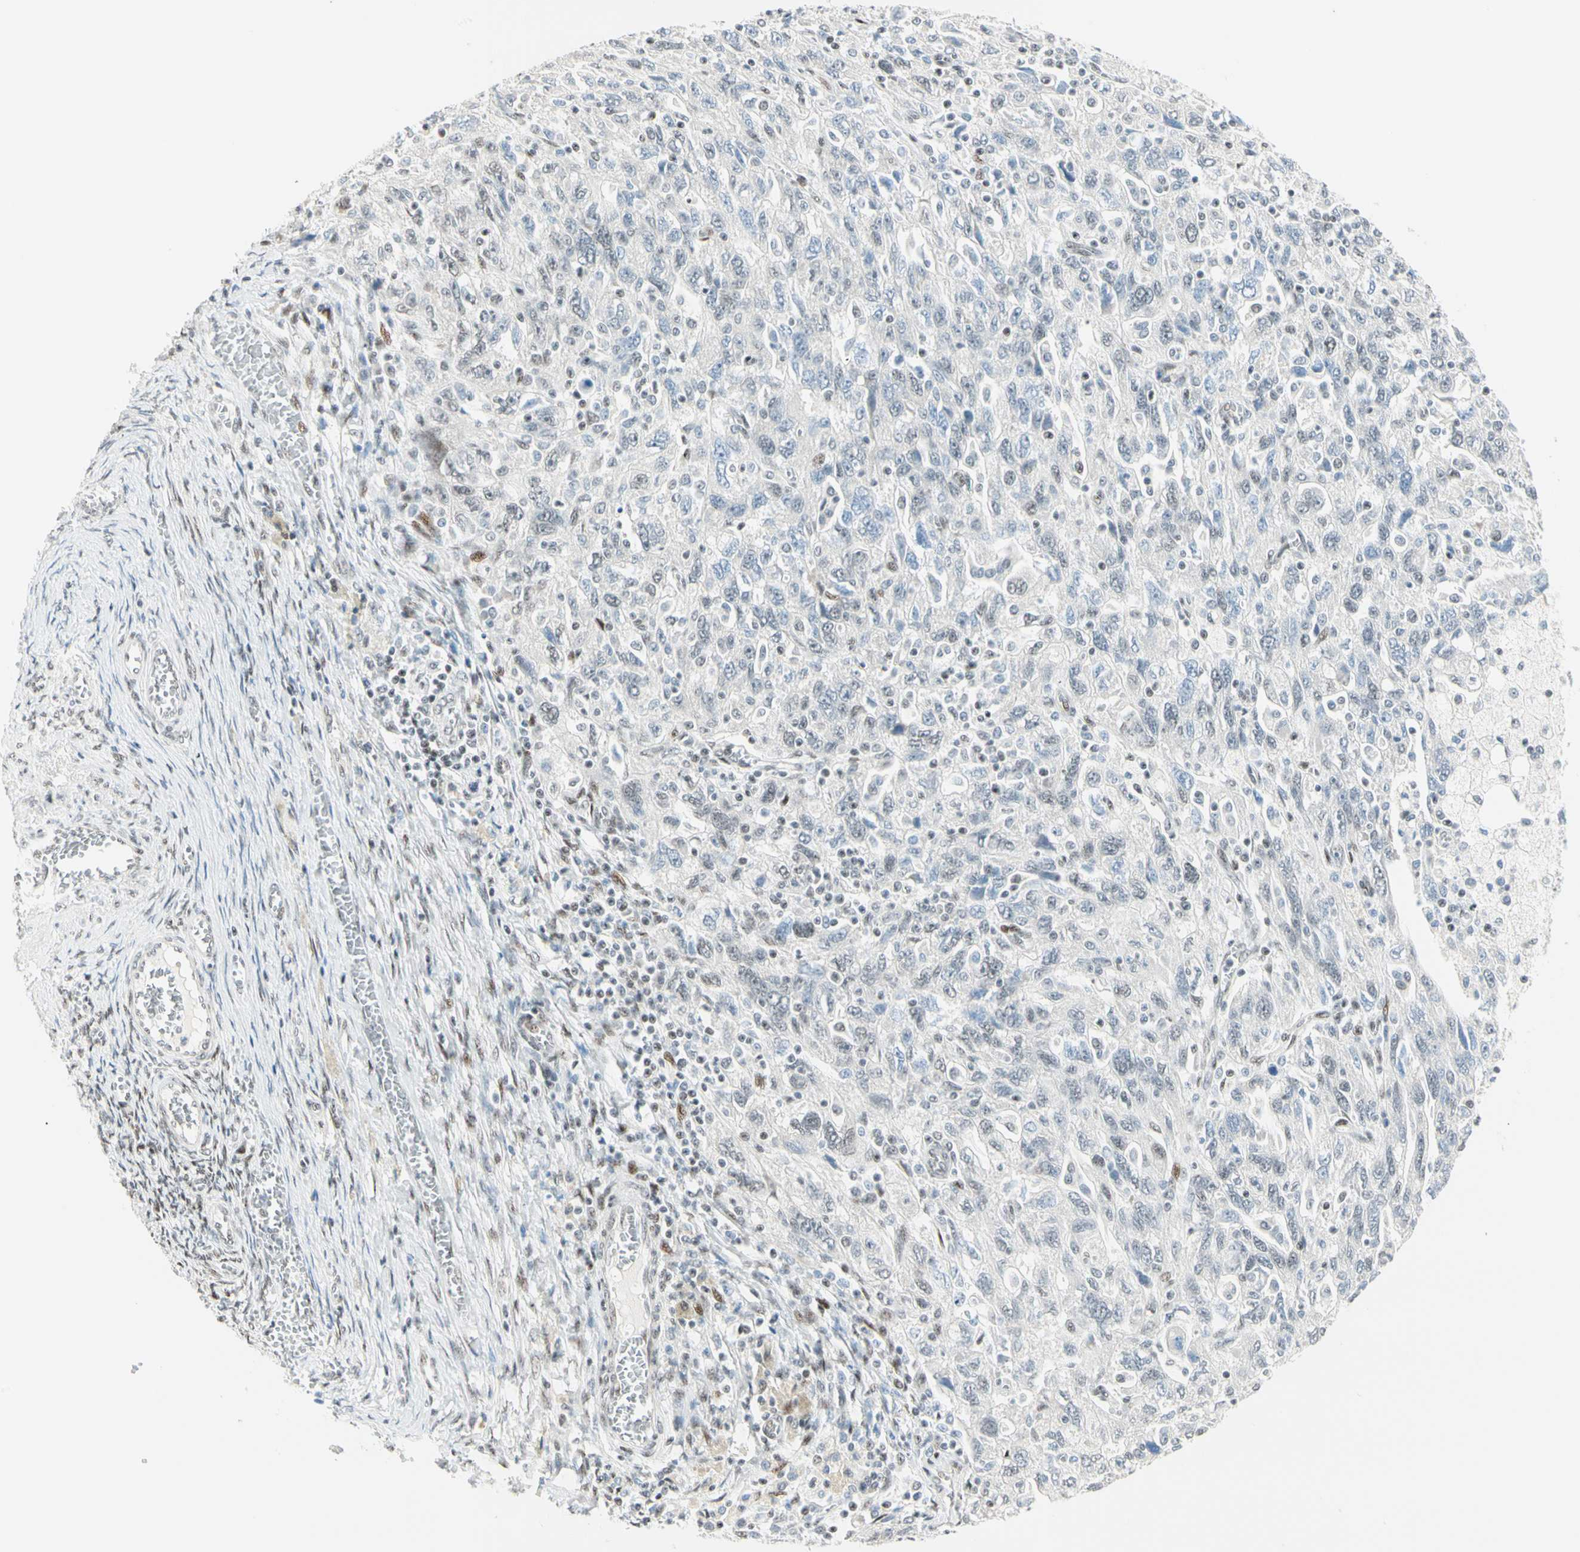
{"staining": {"intensity": "negative", "quantity": "none", "location": "none"}, "tissue": "ovarian cancer", "cell_type": "Tumor cells", "image_type": "cancer", "snomed": [{"axis": "morphology", "description": "Carcinoma, endometroid"}, {"axis": "topography", "description": "Ovary"}], "caption": "The histopathology image demonstrates no staining of tumor cells in ovarian endometroid carcinoma. (DAB immunohistochemistry (IHC) with hematoxylin counter stain).", "gene": "PKNOX1", "patient": {"sex": "female", "age": 42}}